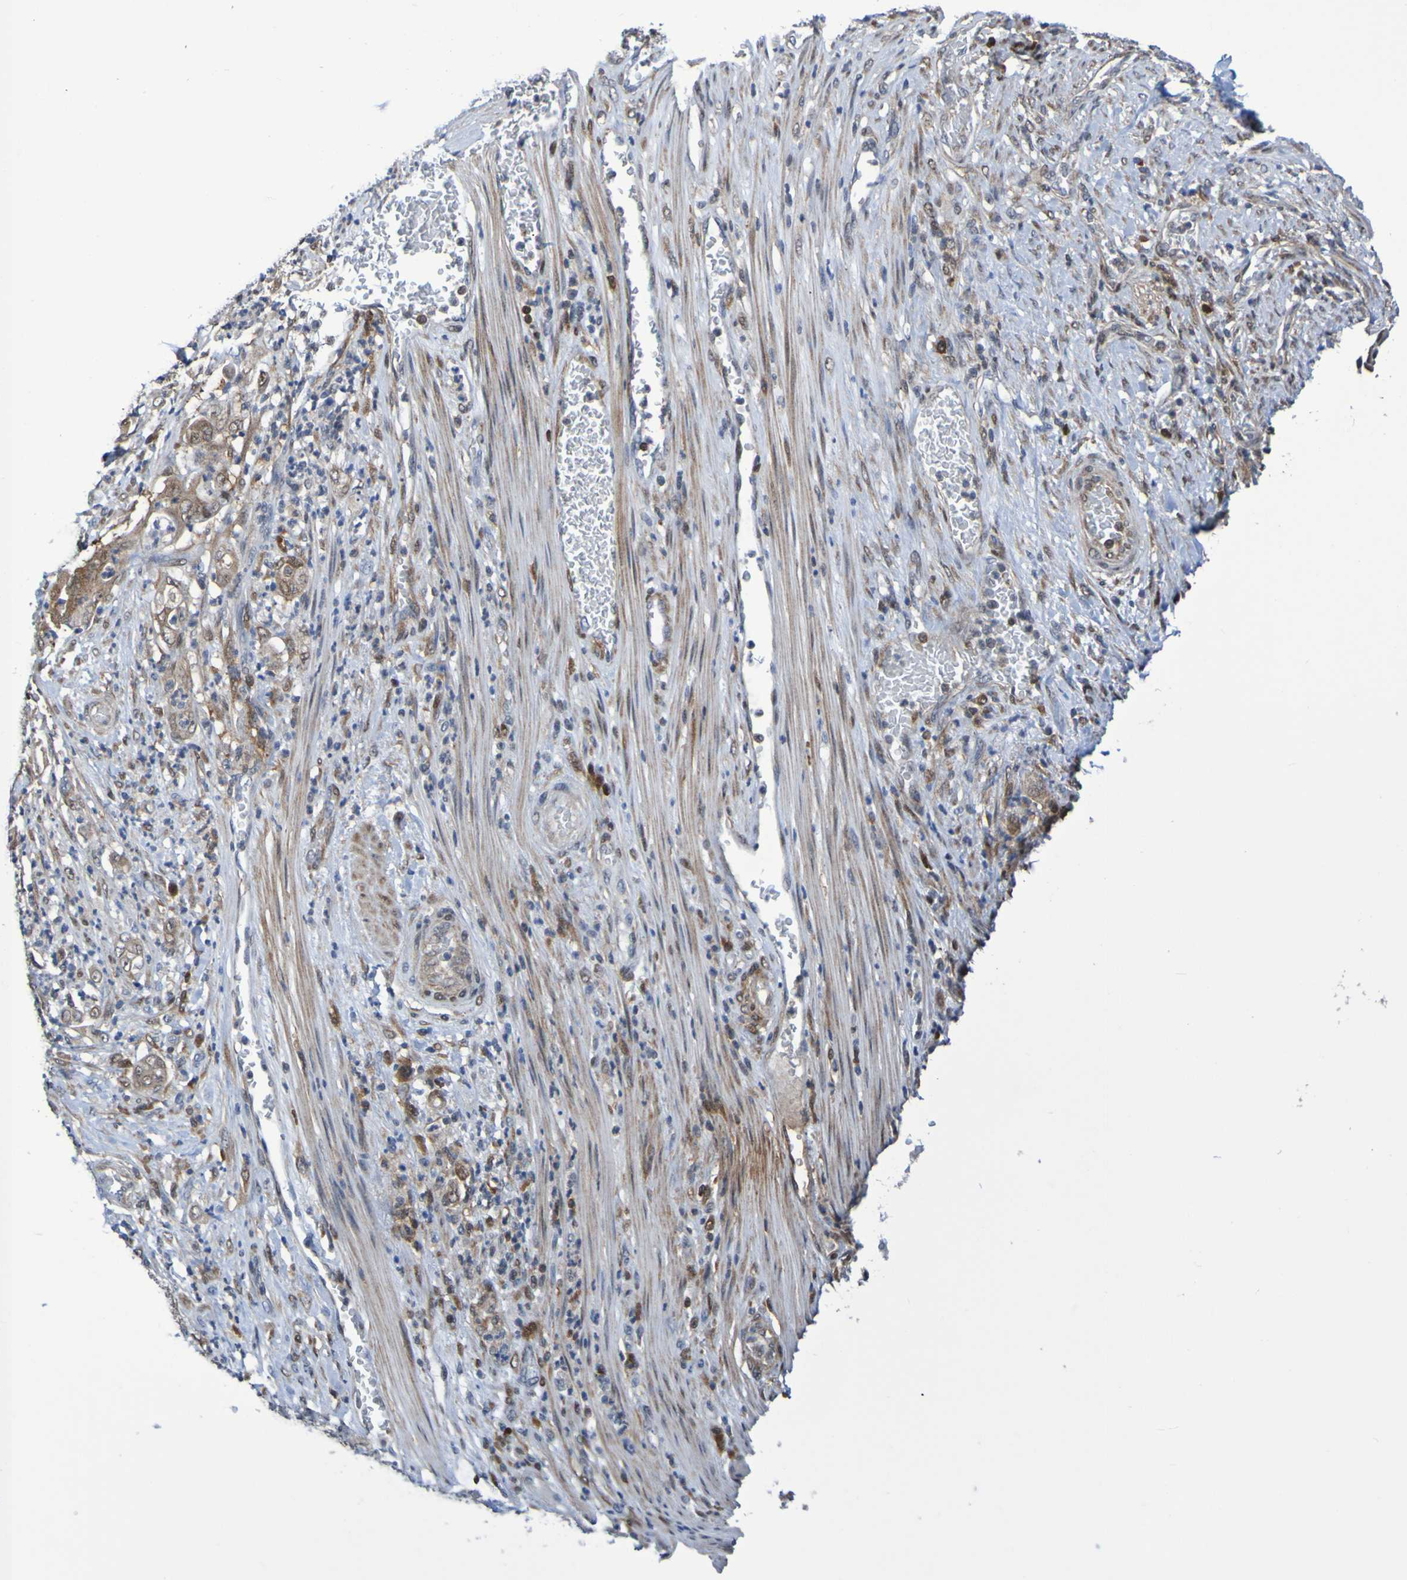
{"staining": {"intensity": "strong", "quantity": ">75%", "location": "cytoplasmic/membranous"}, "tissue": "stomach cancer", "cell_type": "Tumor cells", "image_type": "cancer", "snomed": [{"axis": "morphology", "description": "Adenocarcinoma, NOS"}, {"axis": "topography", "description": "Stomach"}], "caption": "Adenocarcinoma (stomach) stained with a brown dye reveals strong cytoplasmic/membranous positive expression in approximately >75% of tumor cells.", "gene": "ATIC", "patient": {"sex": "female", "age": 73}}